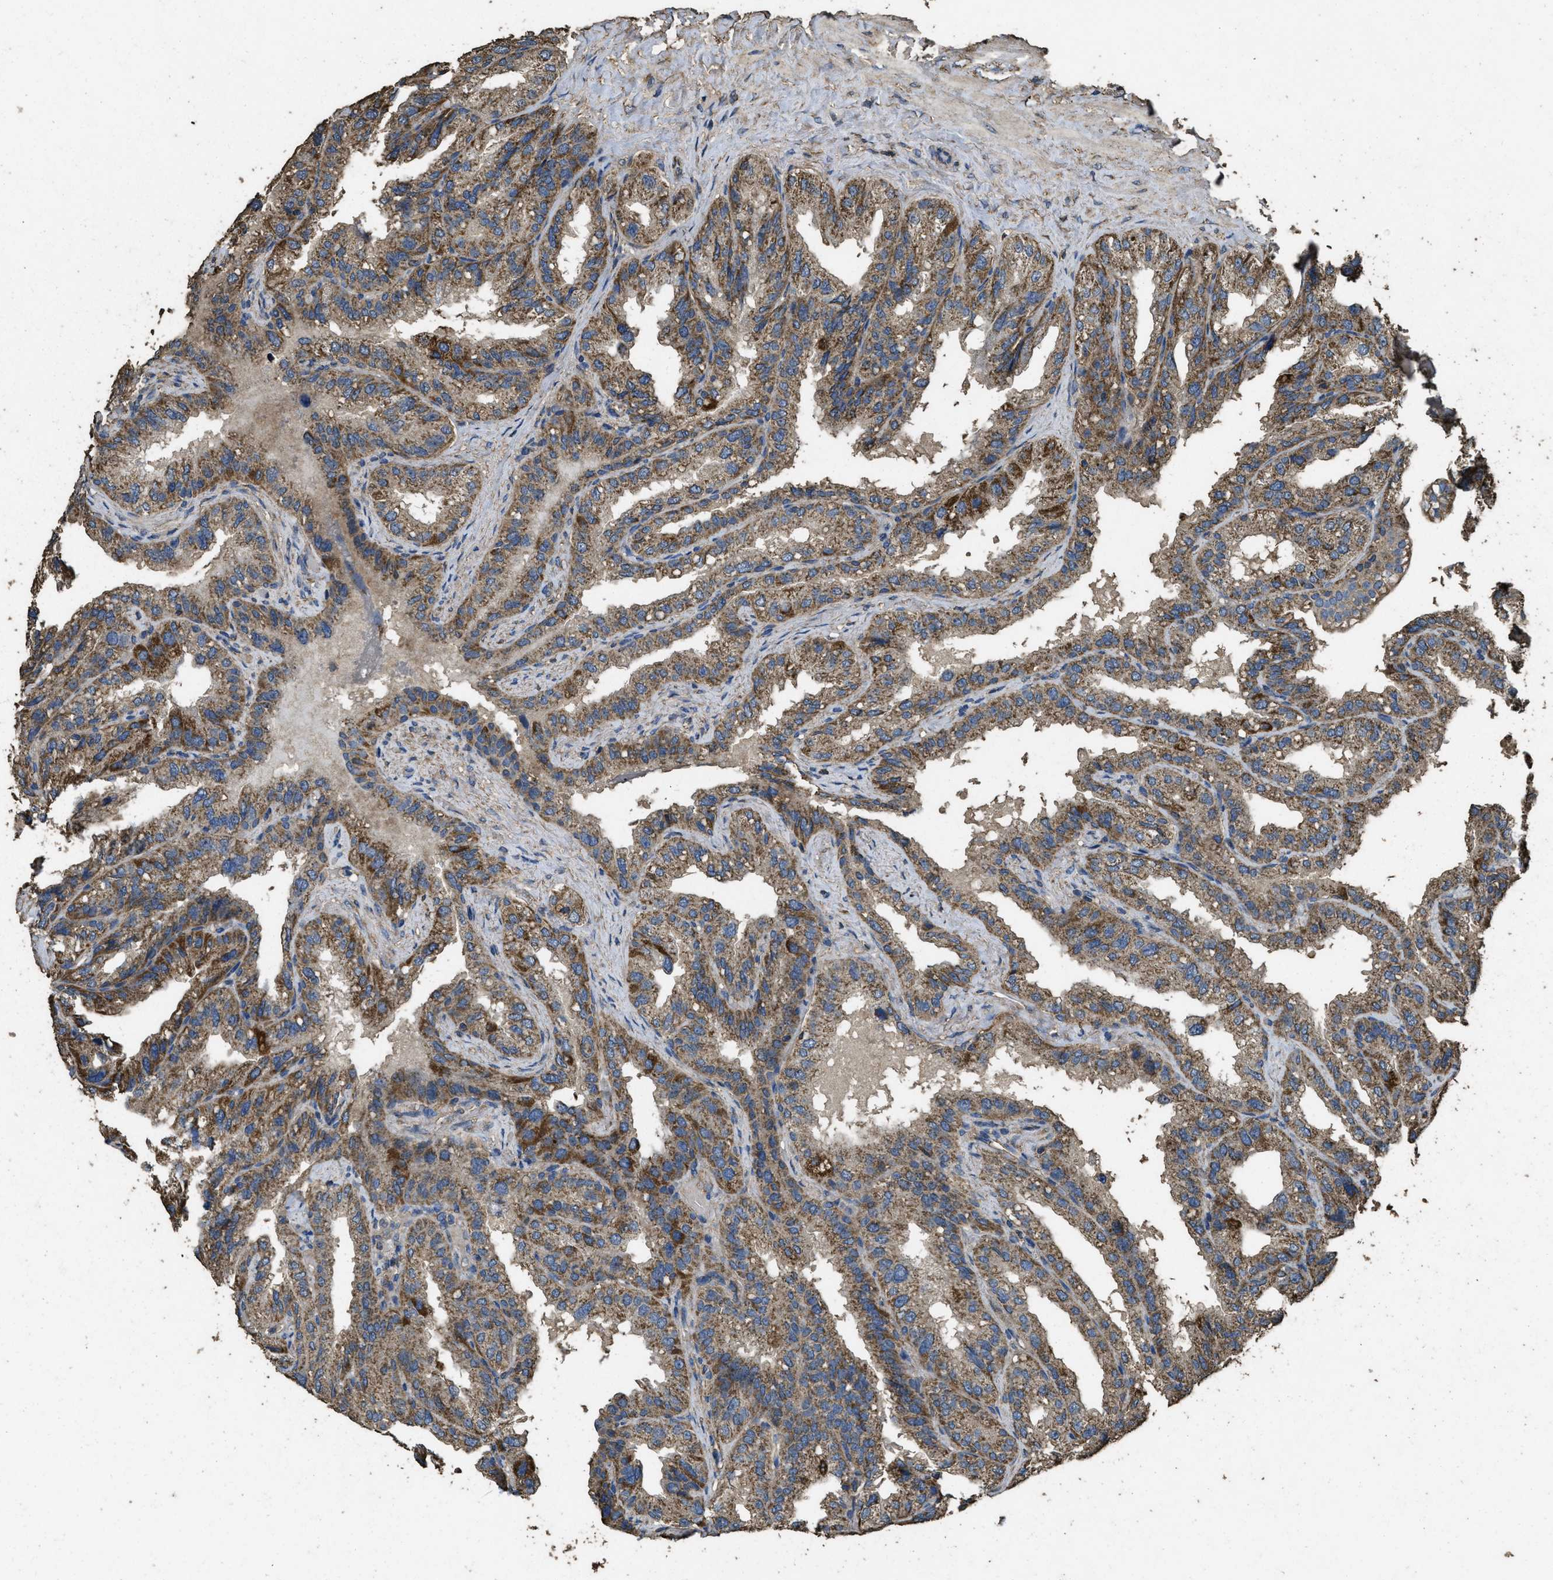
{"staining": {"intensity": "moderate", "quantity": ">75%", "location": "cytoplasmic/membranous"}, "tissue": "seminal vesicle", "cell_type": "Glandular cells", "image_type": "normal", "snomed": [{"axis": "morphology", "description": "Normal tissue, NOS"}, {"axis": "topography", "description": "Seminal veicle"}], "caption": "IHC photomicrograph of unremarkable seminal vesicle stained for a protein (brown), which exhibits medium levels of moderate cytoplasmic/membranous expression in about >75% of glandular cells.", "gene": "CYRIA", "patient": {"sex": "male", "age": 68}}